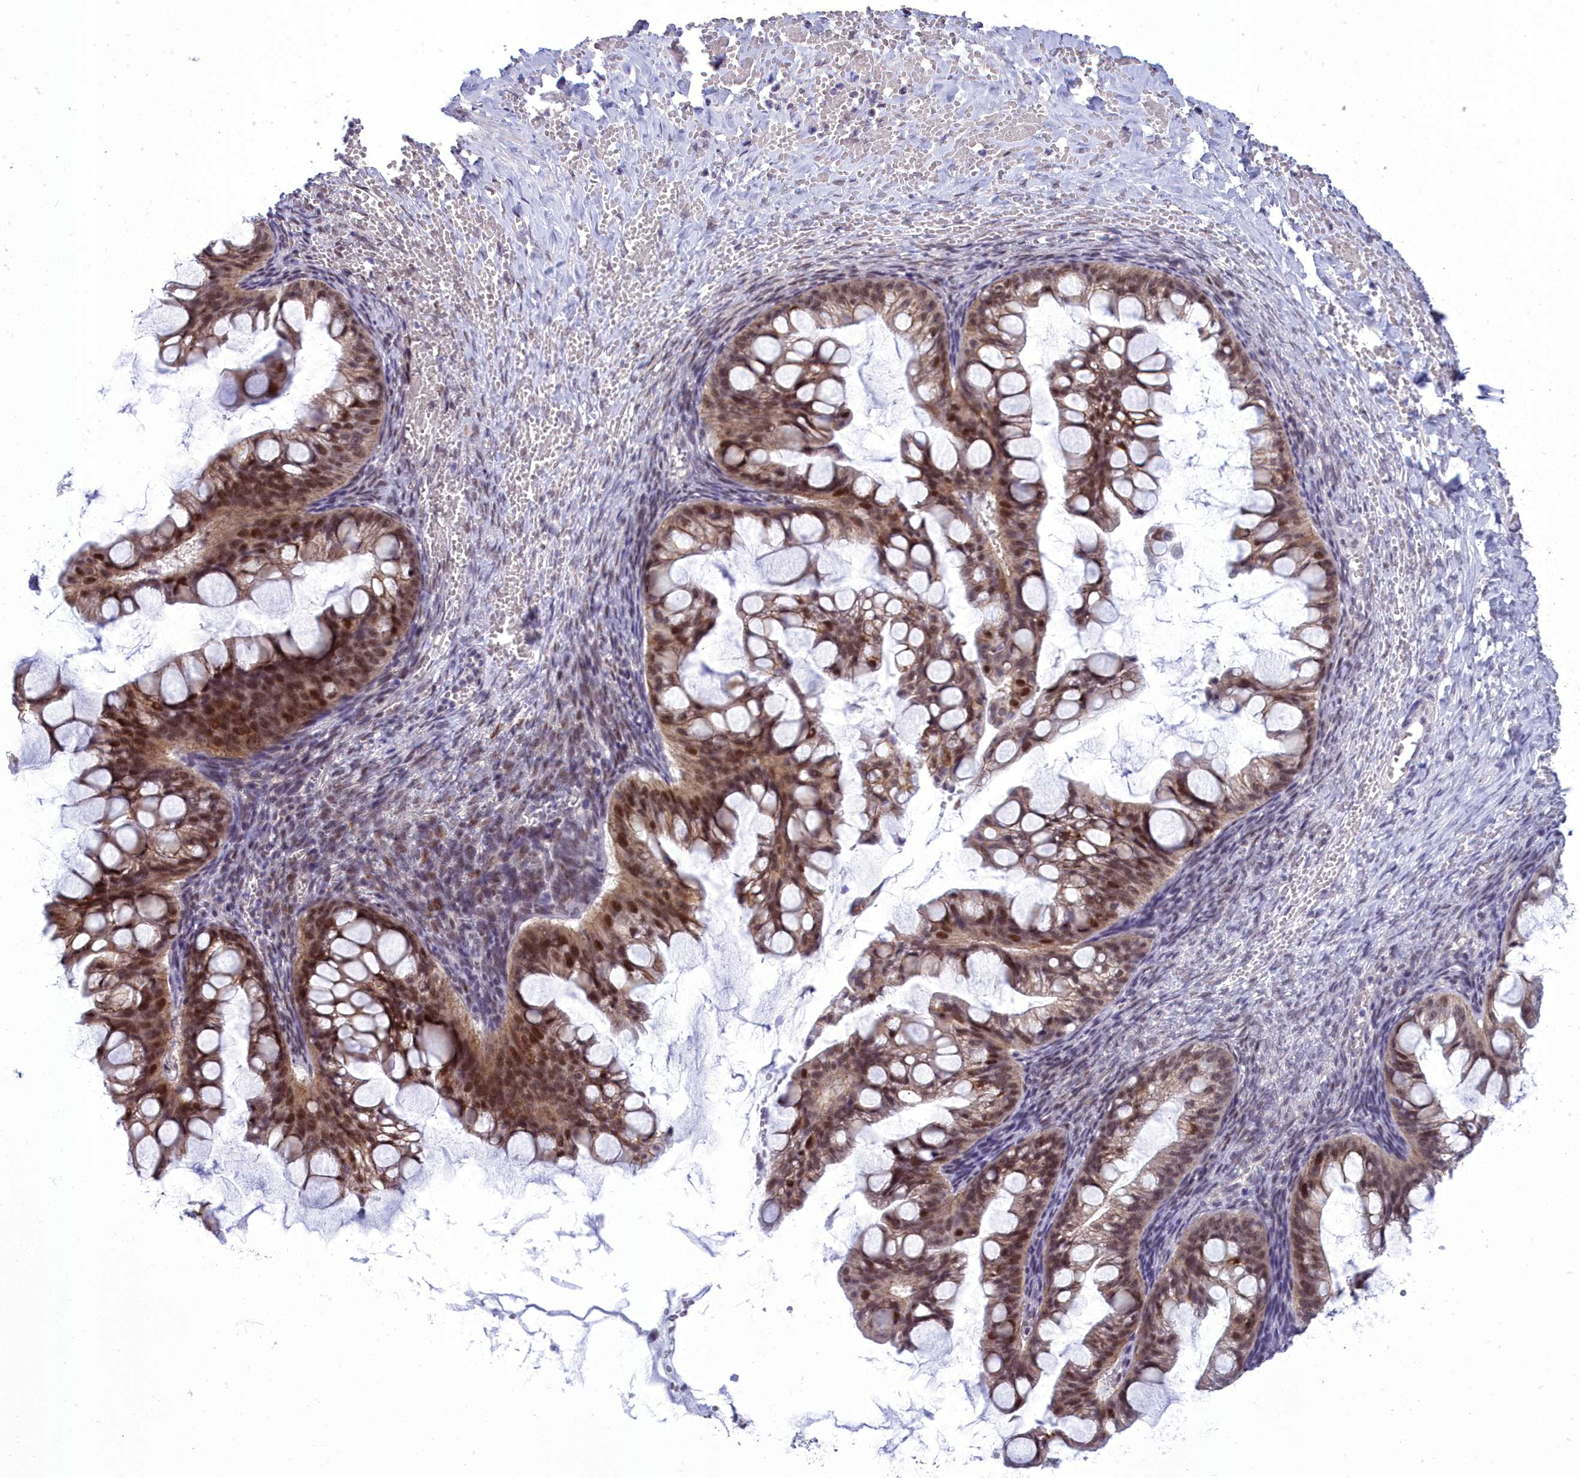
{"staining": {"intensity": "strong", "quantity": ">75%", "location": "nuclear"}, "tissue": "ovarian cancer", "cell_type": "Tumor cells", "image_type": "cancer", "snomed": [{"axis": "morphology", "description": "Cystadenocarcinoma, mucinous, NOS"}, {"axis": "topography", "description": "Ovary"}], "caption": "Human mucinous cystadenocarcinoma (ovarian) stained with a brown dye demonstrates strong nuclear positive staining in about >75% of tumor cells.", "gene": "CEACAM19", "patient": {"sex": "female", "age": 73}}